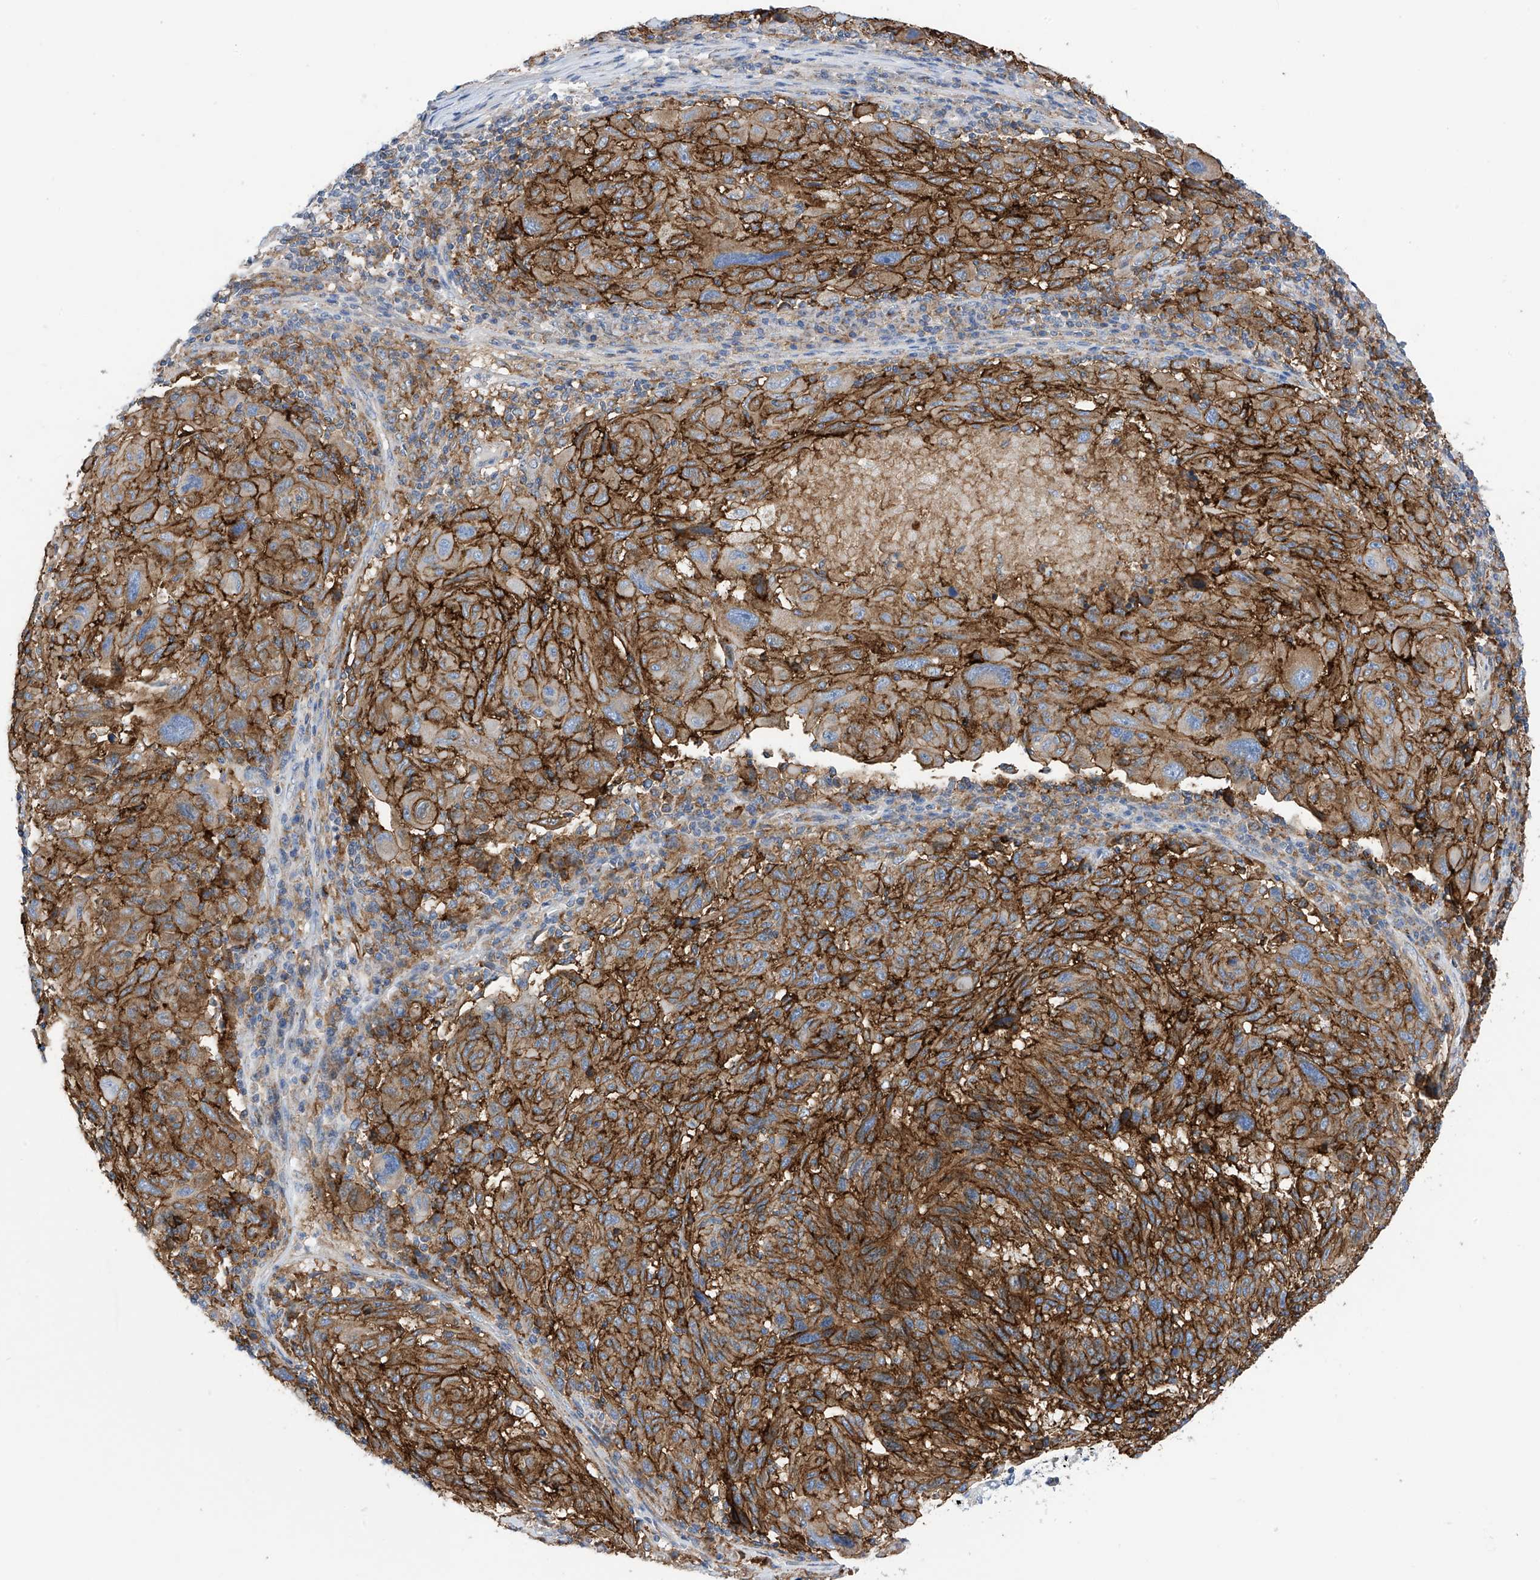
{"staining": {"intensity": "strong", "quantity": ">75%", "location": "cytoplasmic/membranous"}, "tissue": "melanoma", "cell_type": "Tumor cells", "image_type": "cancer", "snomed": [{"axis": "morphology", "description": "Malignant melanoma, NOS"}, {"axis": "topography", "description": "Skin"}], "caption": "Strong cytoplasmic/membranous positivity is seen in approximately >75% of tumor cells in malignant melanoma.", "gene": "P2RX7", "patient": {"sex": "male", "age": 53}}